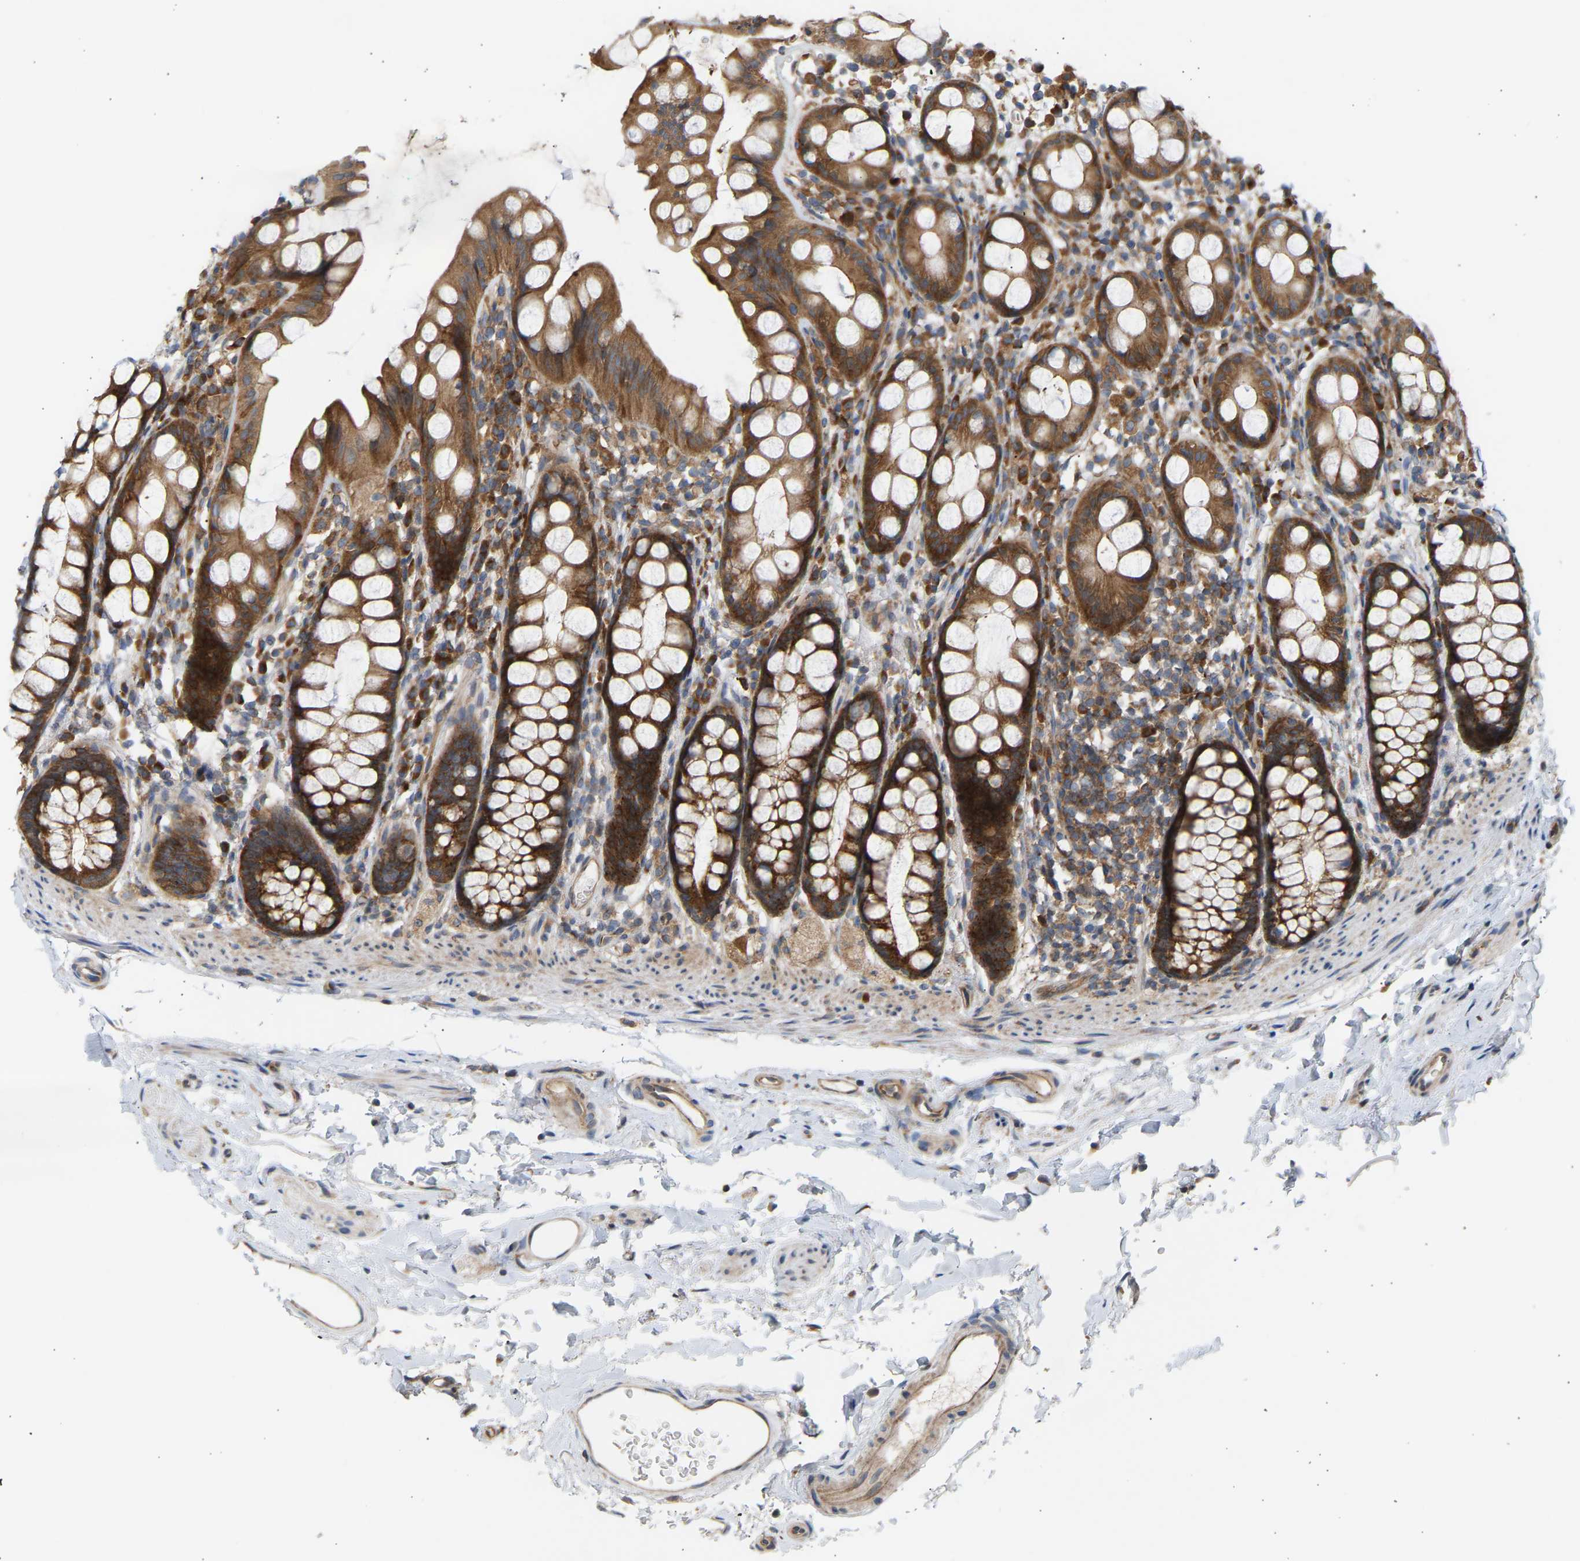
{"staining": {"intensity": "strong", "quantity": ">75%", "location": "cytoplasmic/membranous"}, "tissue": "rectum", "cell_type": "Glandular cells", "image_type": "normal", "snomed": [{"axis": "morphology", "description": "Normal tissue, NOS"}, {"axis": "topography", "description": "Rectum"}], "caption": "Strong cytoplasmic/membranous staining is appreciated in approximately >75% of glandular cells in unremarkable rectum.", "gene": "GCN1", "patient": {"sex": "female", "age": 65}}